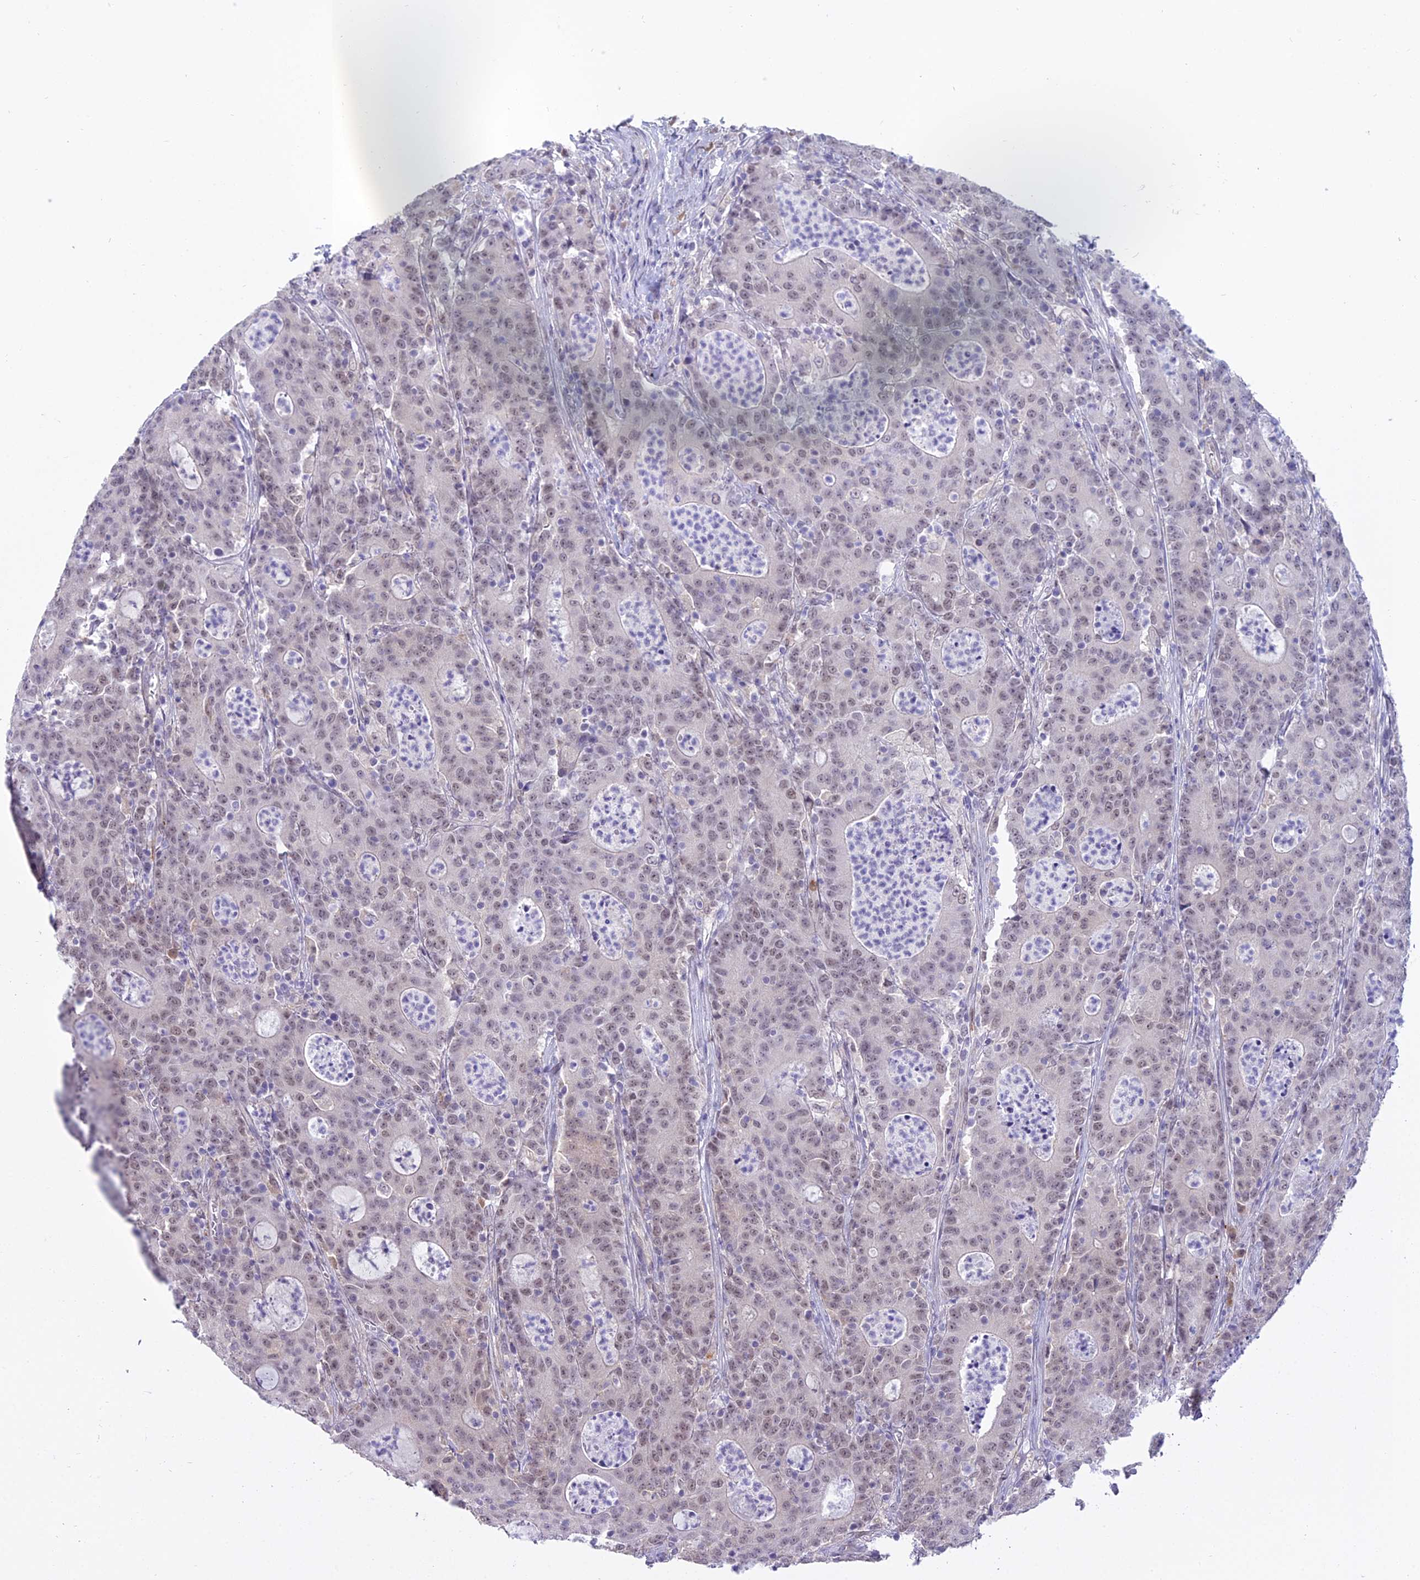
{"staining": {"intensity": "weak", "quantity": ">75%", "location": "nuclear"}, "tissue": "colorectal cancer", "cell_type": "Tumor cells", "image_type": "cancer", "snomed": [{"axis": "morphology", "description": "Adenocarcinoma, NOS"}, {"axis": "topography", "description": "Colon"}], "caption": "A brown stain highlights weak nuclear positivity of a protein in adenocarcinoma (colorectal) tumor cells. (Brightfield microscopy of DAB IHC at high magnification).", "gene": "BLNK", "patient": {"sex": "male", "age": 83}}